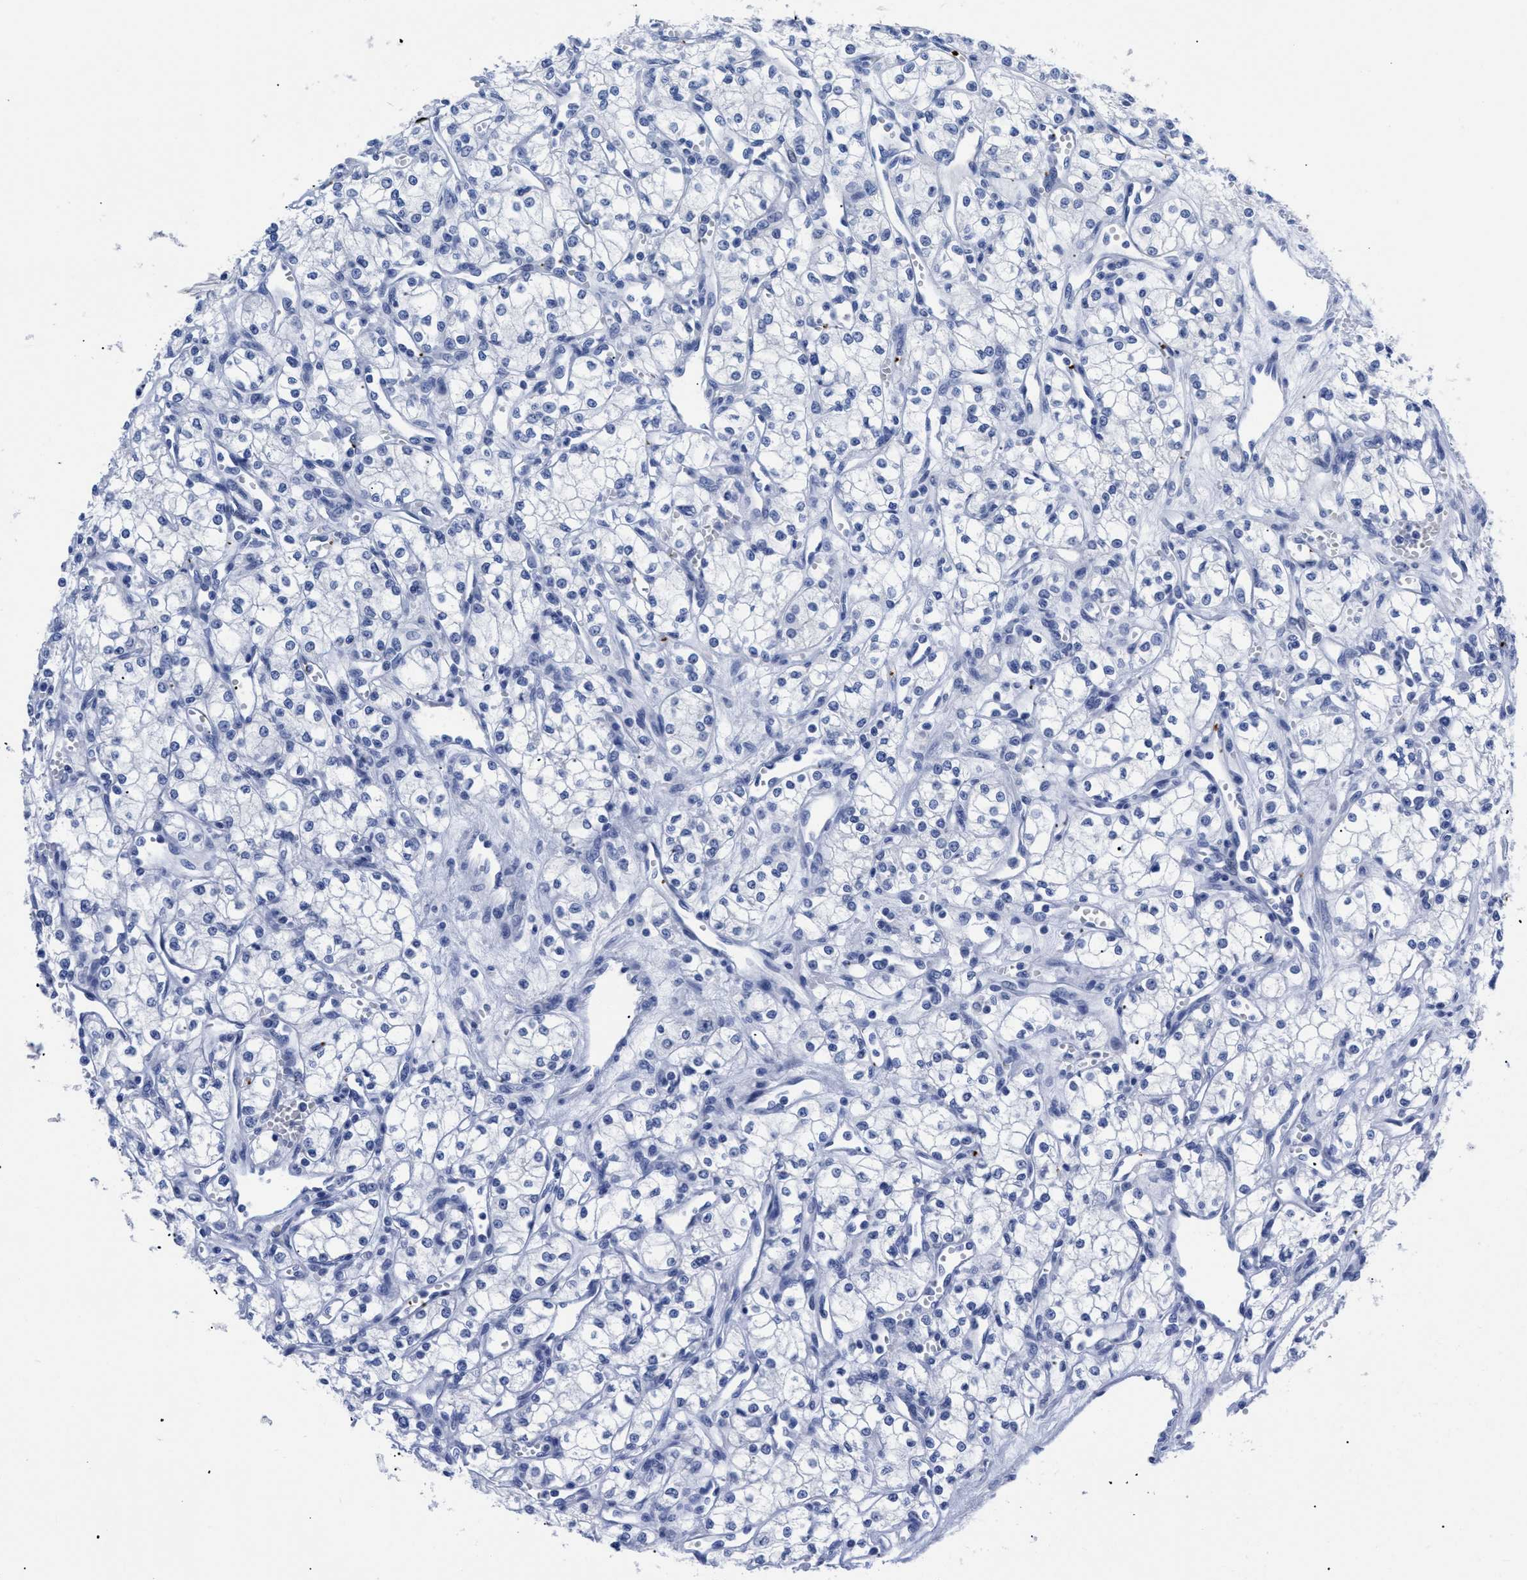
{"staining": {"intensity": "negative", "quantity": "none", "location": "none"}, "tissue": "renal cancer", "cell_type": "Tumor cells", "image_type": "cancer", "snomed": [{"axis": "morphology", "description": "Adenocarcinoma, NOS"}, {"axis": "topography", "description": "Kidney"}], "caption": "Immunohistochemistry photomicrograph of neoplastic tissue: adenocarcinoma (renal) stained with DAB (3,3'-diaminobenzidine) reveals no significant protein positivity in tumor cells. The staining is performed using DAB brown chromogen with nuclei counter-stained in using hematoxylin.", "gene": "TREML1", "patient": {"sex": "male", "age": 59}}